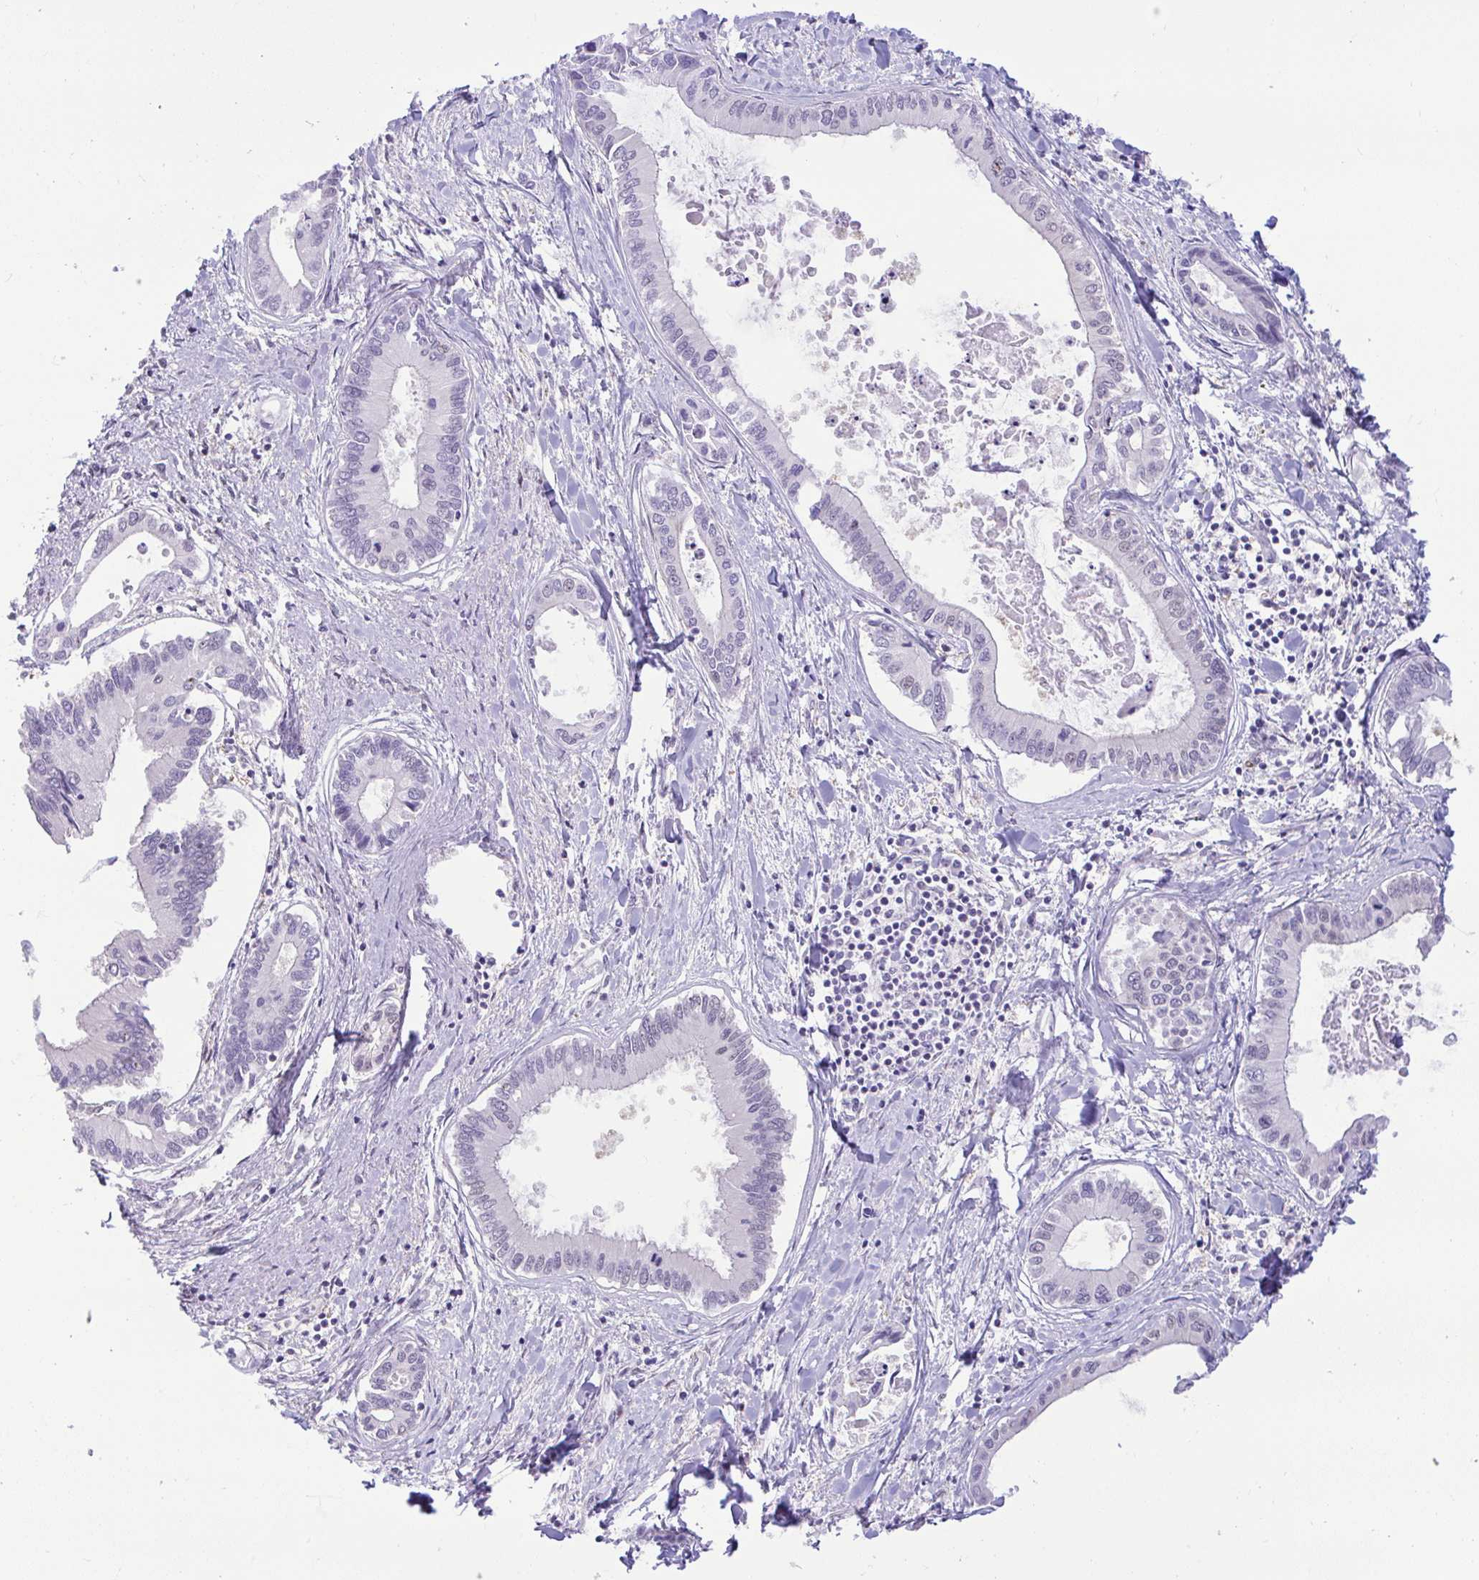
{"staining": {"intensity": "negative", "quantity": "none", "location": "none"}, "tissue": "liver cancer", "cell_type": "Tumor cells", "image_type": "cancer", "snomed": [{"axis": "morphology", "description": "Cholangiocarcinoma"}, {"axis": "topography", "description": "Liver"}], "caption": "The micrograph reveals no significant staining in tumor cells of liver cancer (cholangiocarcinoma).", "gene": "ZNF485", "patient": {"sex": "male", "age": 66}}